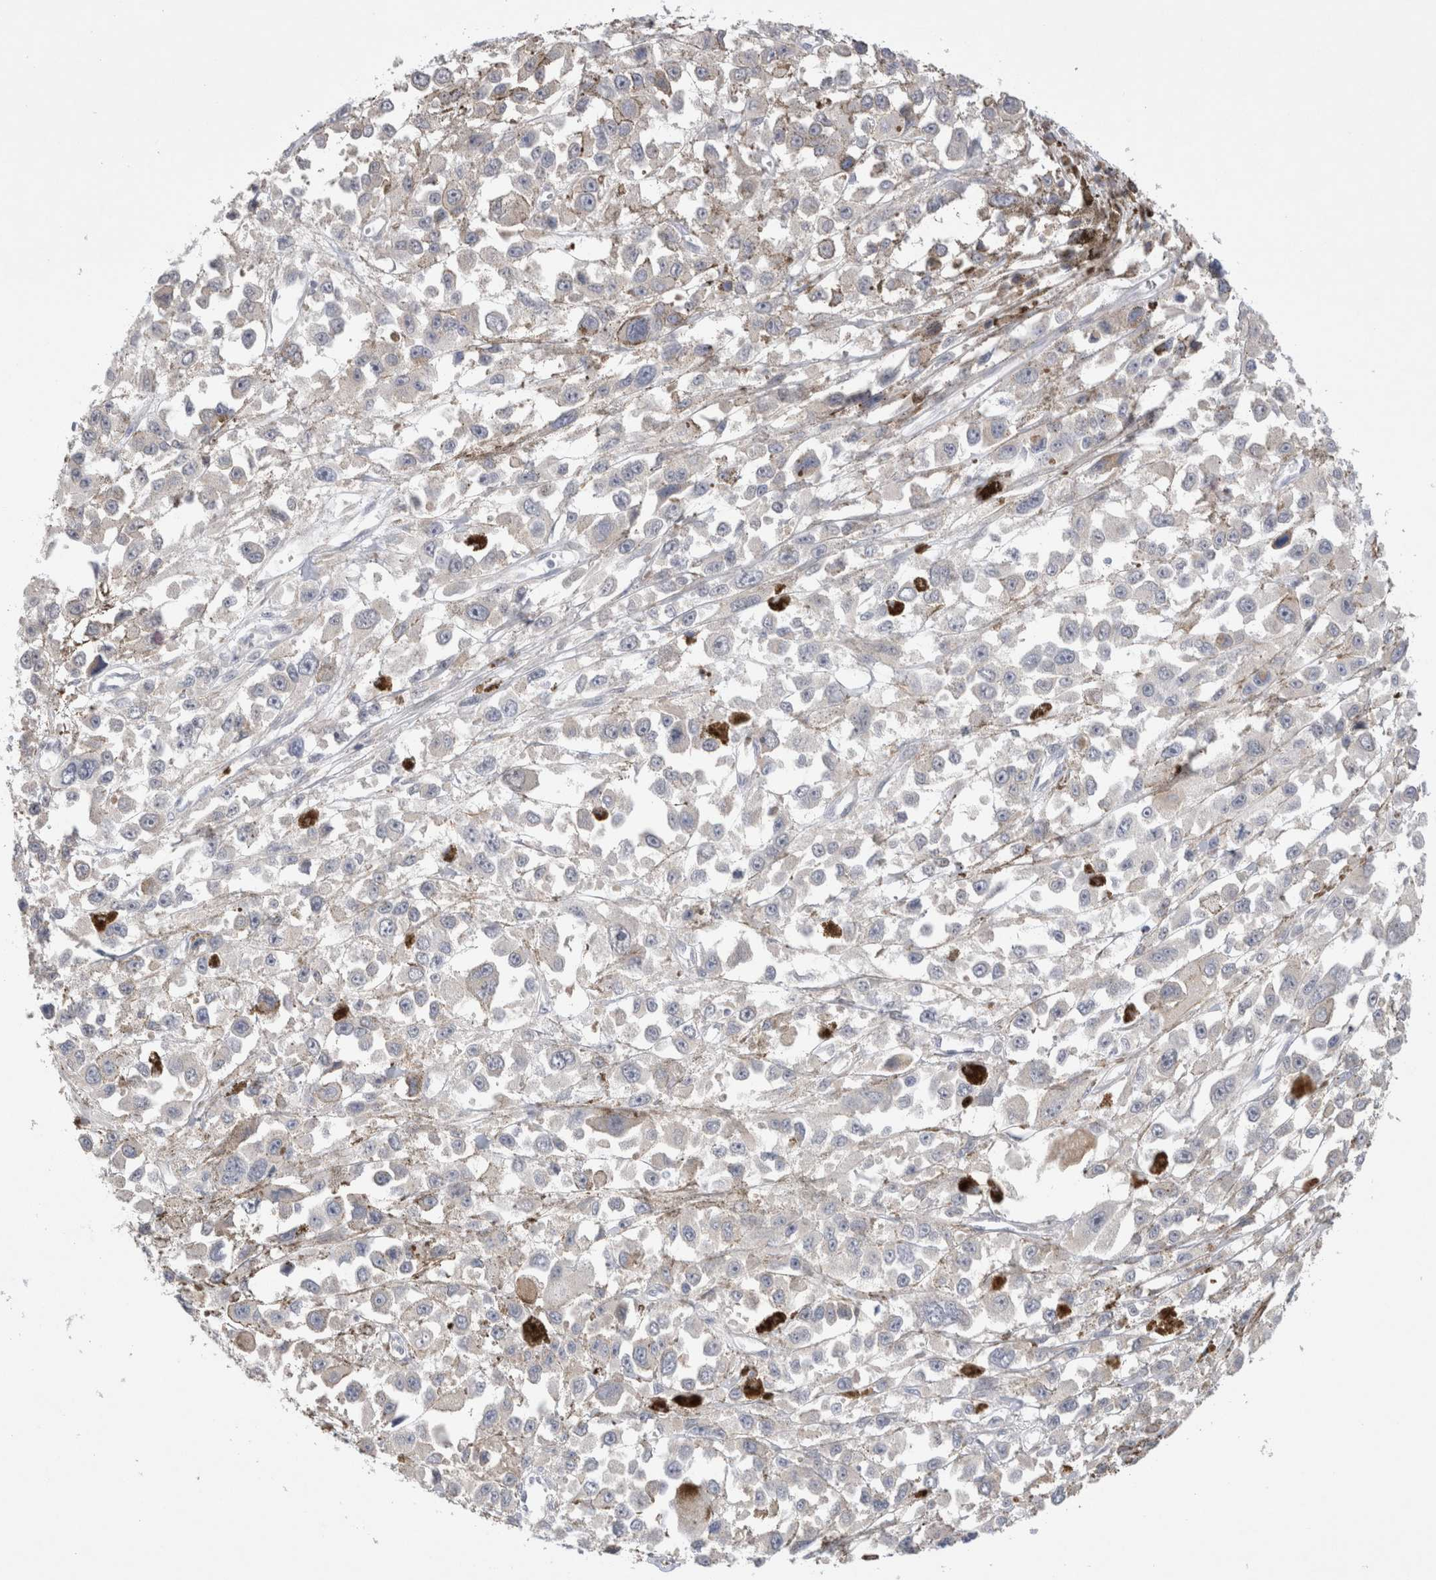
{"staining": {"intensity": "negative", "quantity": "none", "location": "none"}, "tissue": "melanoma", "cell_type": "Tumor cells", "image_type": "cancer", "snomed": [{"axis": "morphology", "description": "Malignant melanoma, Metastatic site"}, {"axis": "topography", "description": "Lymph node"}], "caption": "Melanoma was stained to show a protein in brown. There is no significant positivity in tumor cells.", "gene": "GSDMB", "patient": {"sex": "male", "age": 59}}